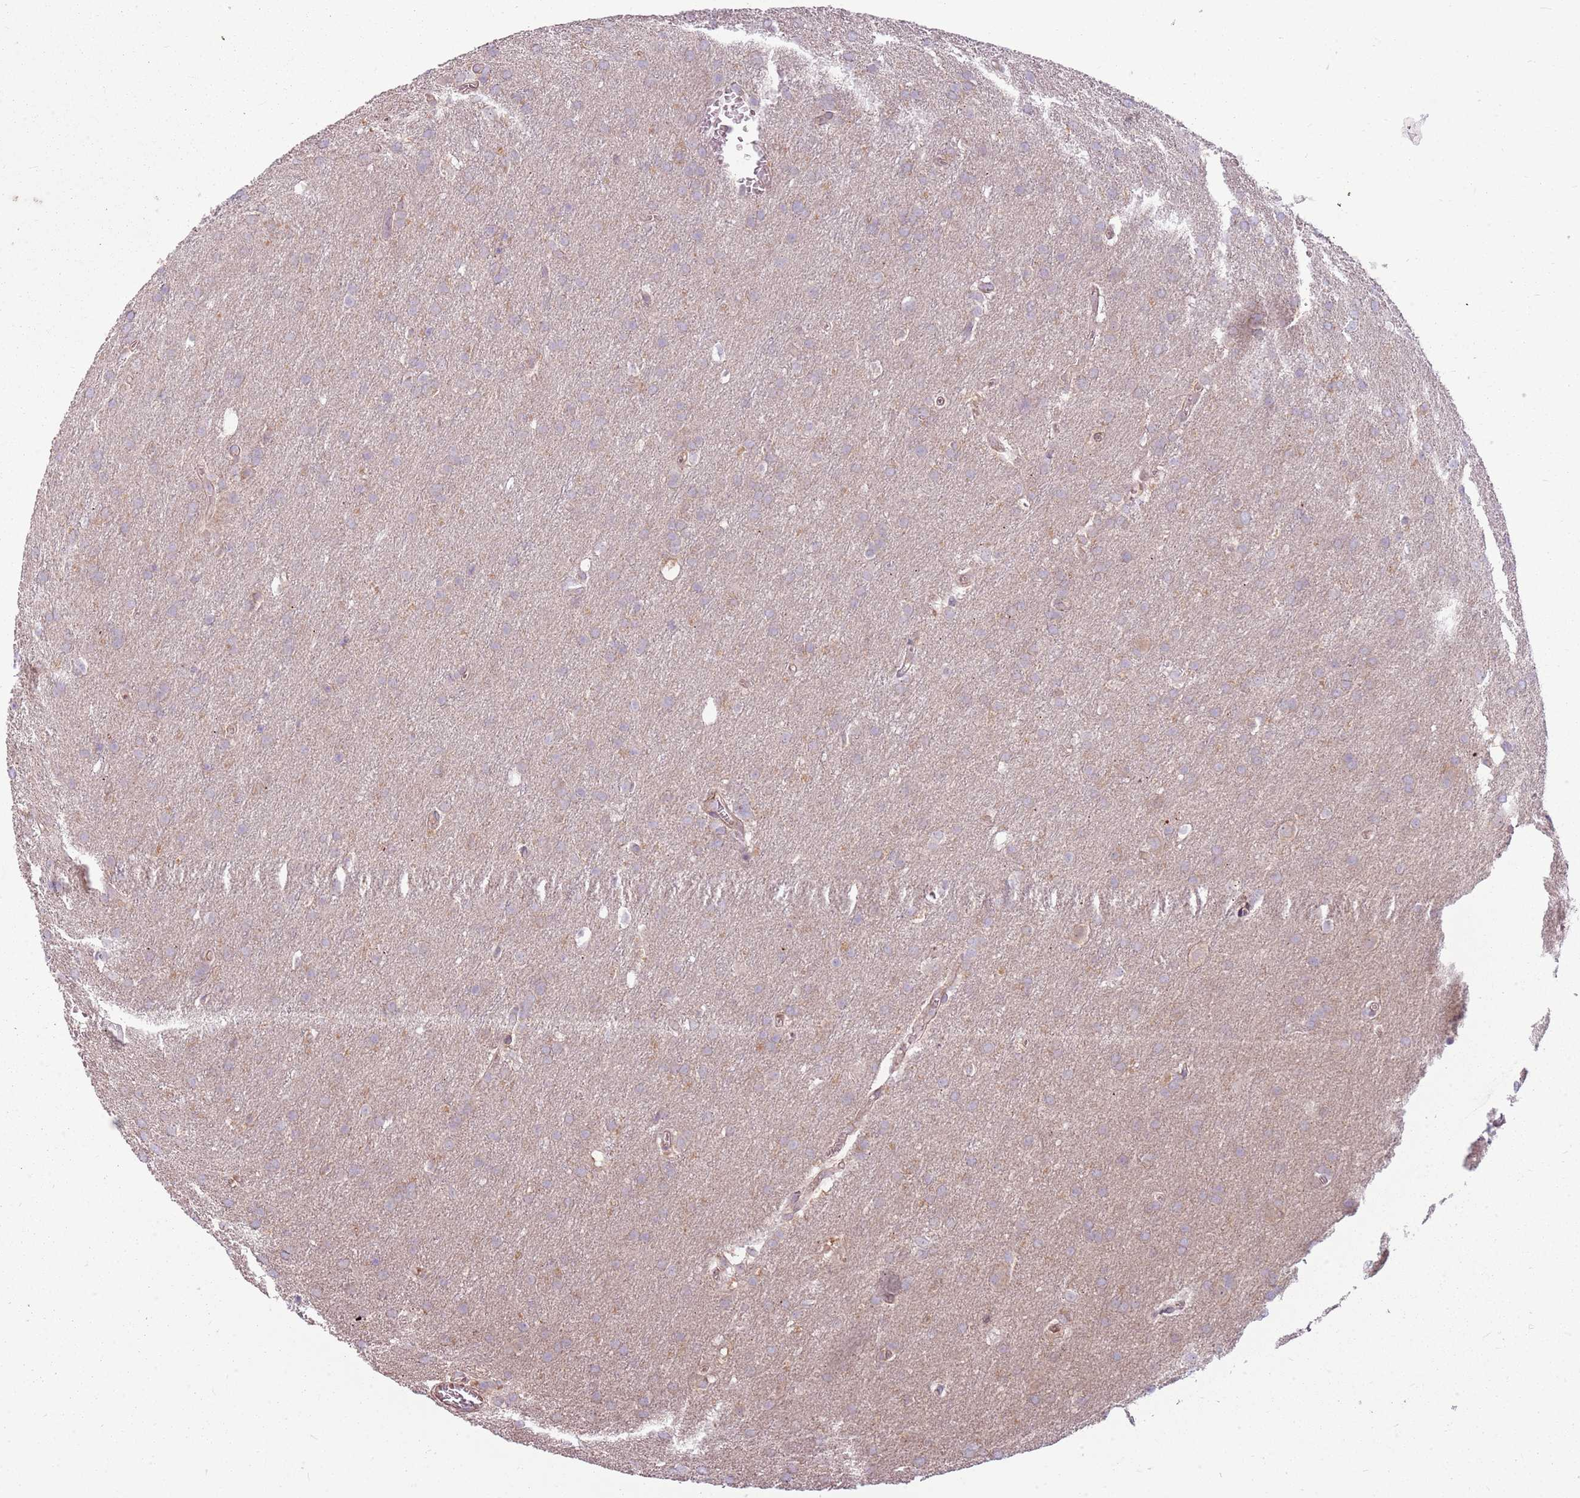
{"staining": {"intensity": "negative", "quantity": "none", "location": "none"}, "tissue": "glioma", "cell_type": "Tumor cells", "image_type": "cancer", "snomed": [{"axis": "morphology", "description": "Glioma, malignant, Low grade"}, {"axis": "topography", "description": "Brain"}], "caption": "This micrograph is of low-grade glioma (malignant) stained with immunohistochemistry (IHC) to label a protein in brown with the nuclei are counter-stained blue. There is no expression in tumor cells.", "gene": "RPL21", "patient": {"sex": "female", "age": 32}}